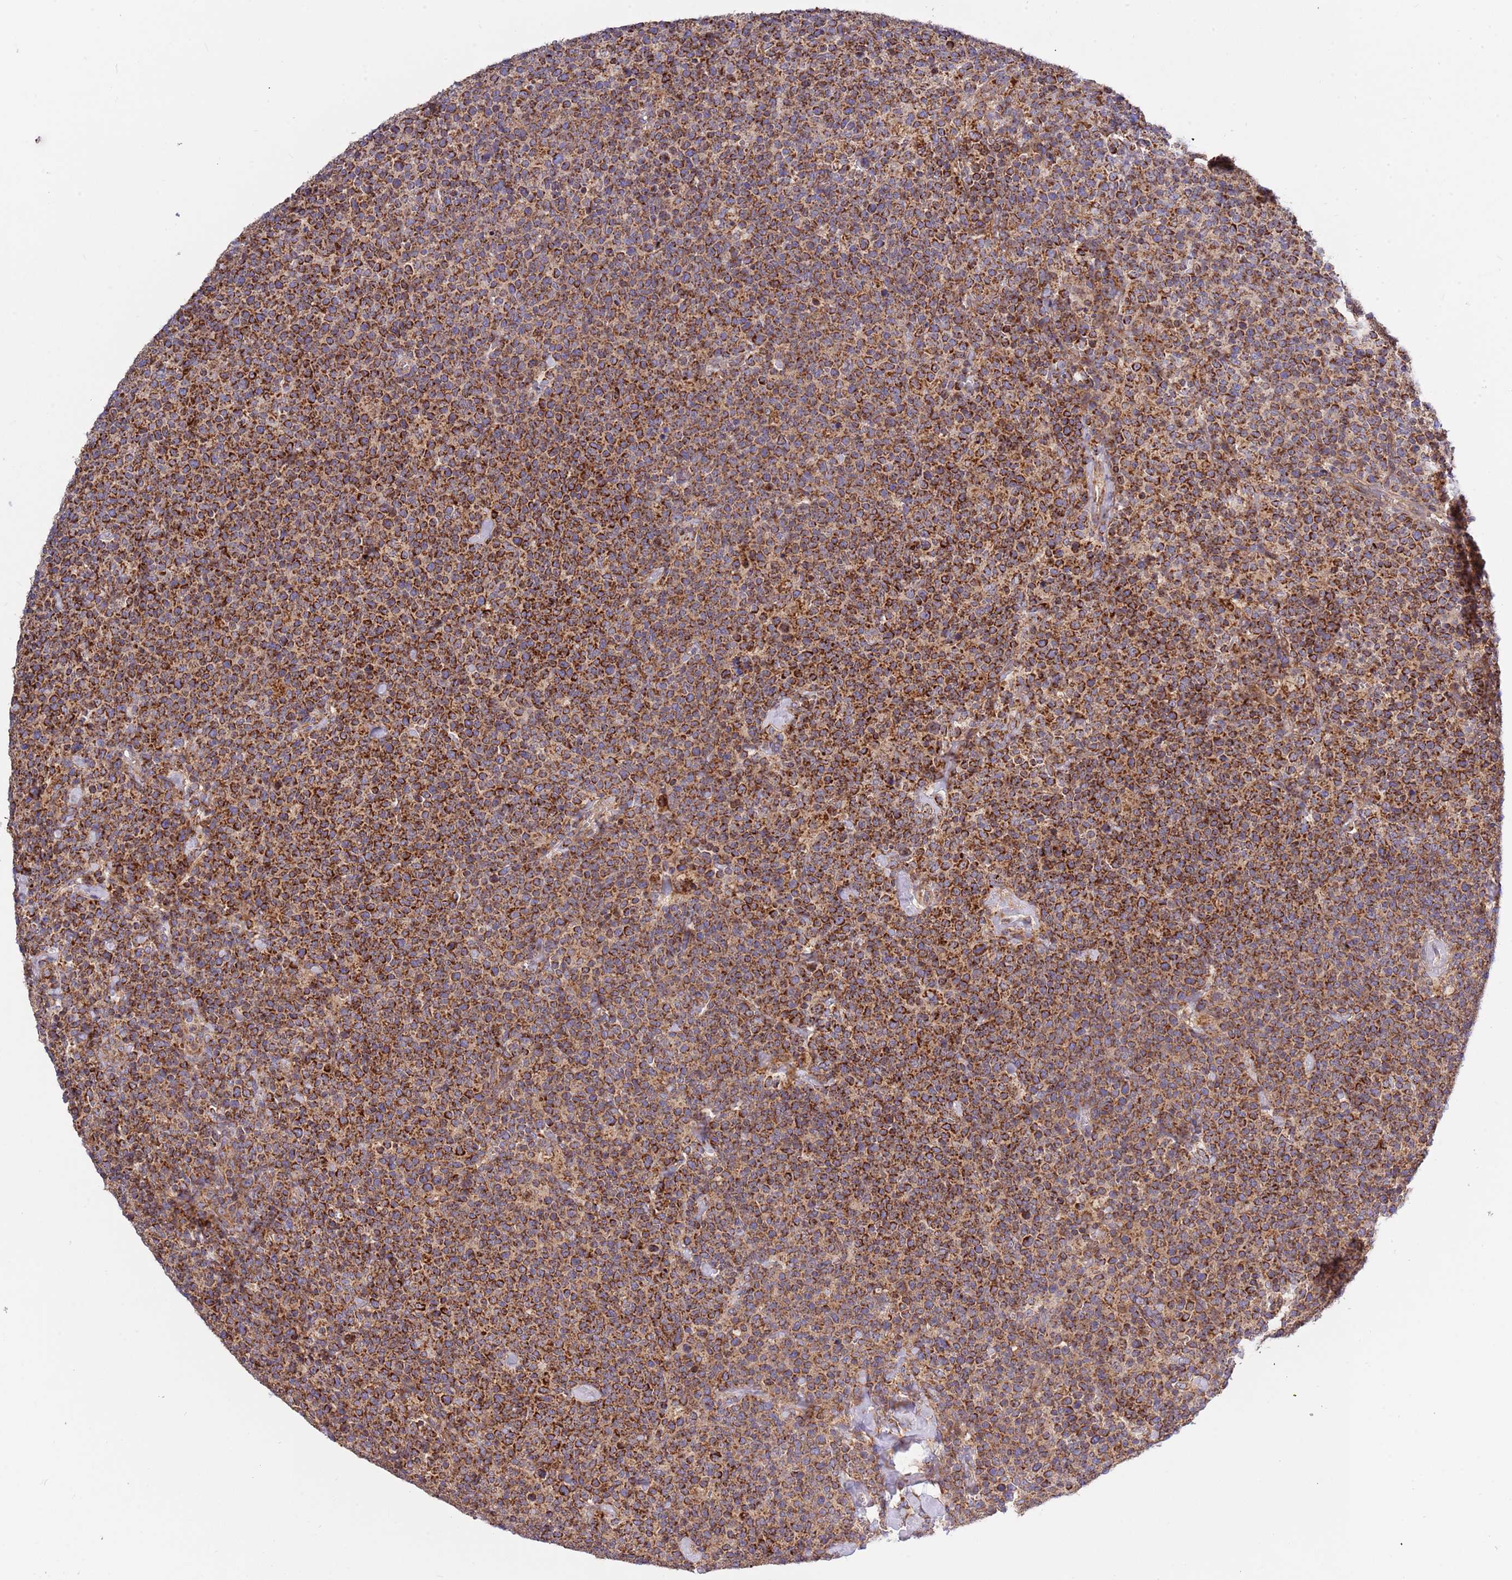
{"staining": {"intensity": "strong", "quantity": ">75%", "location": "cytoplasmic/membranous"}, "tissue": "lymphoma", "cell_type": "Tumor cells", "image_type": "cancer", "snomed": [{"axis": "morphology", "description": "Malignant lymphoma, non-Hodgkin's type, High grade"}, {"axis": "topography", "description": "Lymph node"}], "caption": "Strong cytoplasmic/membranous staining for a protein is present in about >75% of tumor cells of malignant lymphoma, non-Hodgkin's type (high-grade) using immunohistochemistry (IHC).", "gene": "IRS4", "patient": {"sex": "male", "age": 61}}